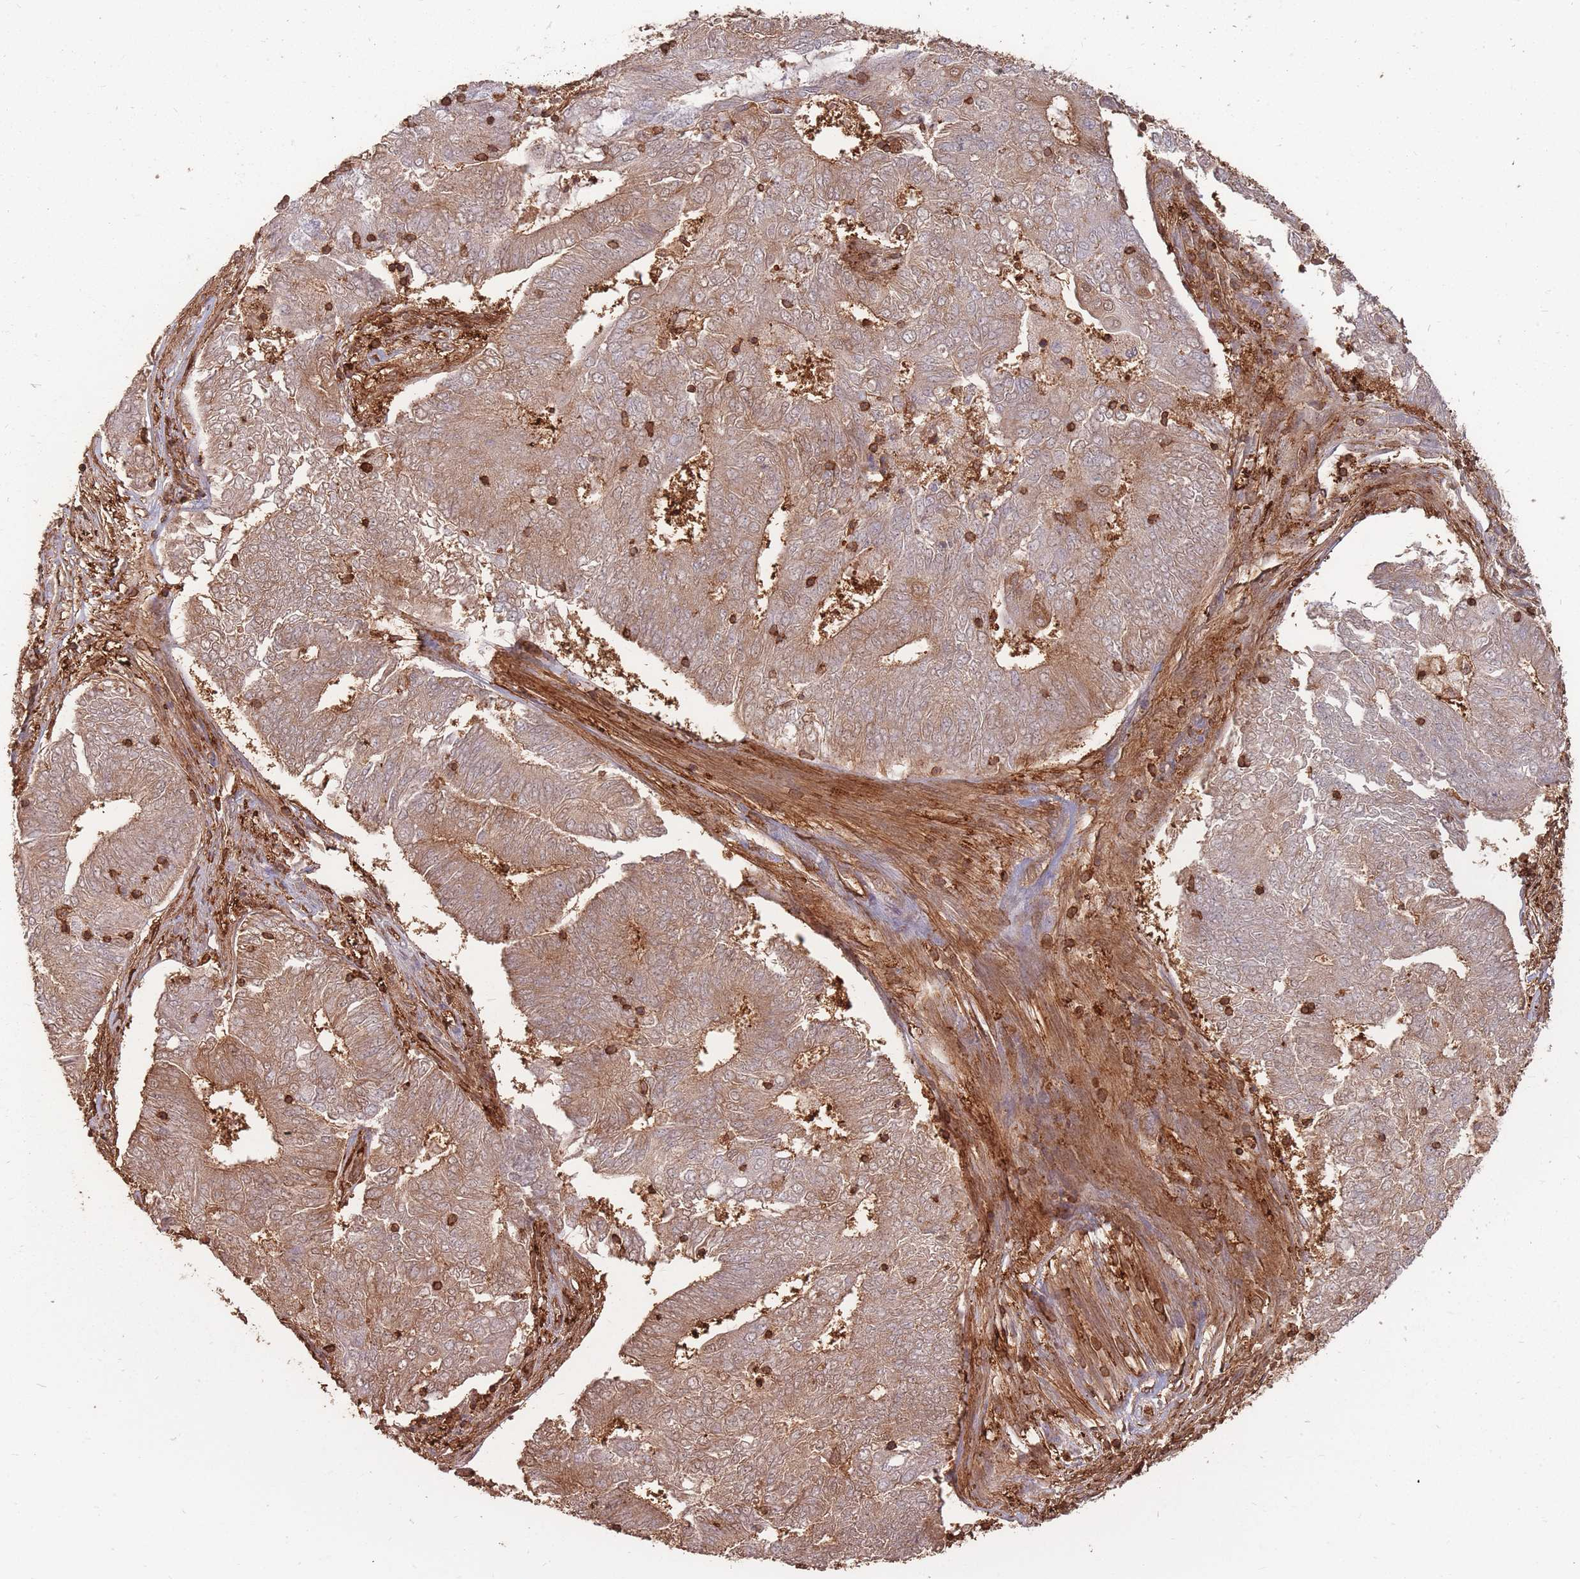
{"staining": {"intensity": "moderate", "quantity": ">75%", "location": "cytoplasmic/membranous"}, "tissue": "endometrial cancer", "cell_type": "Tumor cells", "image_type": "cancer", "snomed": [{"axis": "morphology", "description": "Adenocarcinoma, NOS"}, {"axis": "topography", "description": "Endometrium"}], "caption": "Endometrial adenocarcinoma stained with immunohistochemistry reveals moderate cytoplasmic/membranous positivity in about >75% of tumor cells.", "gene": "PLS3", "patient": {"sex": "female", "age": 62}}